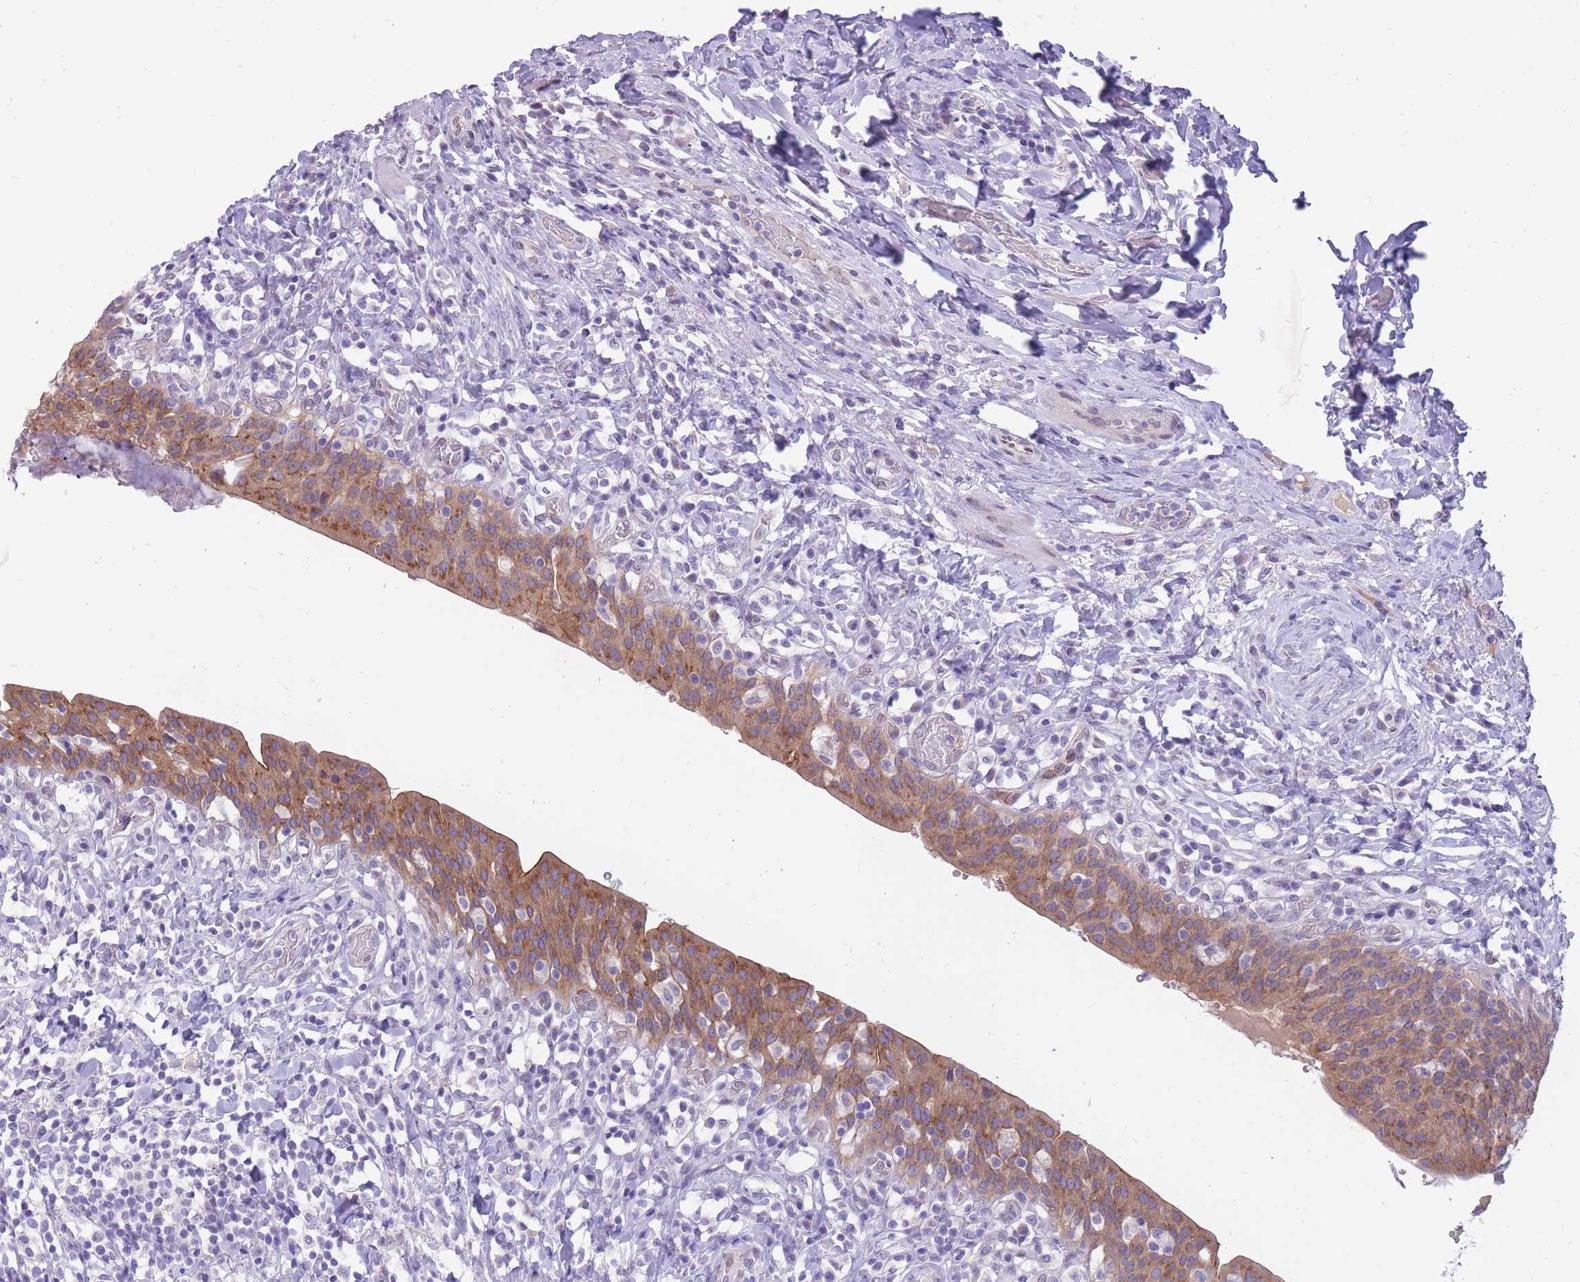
{"staining": {"intensity": "moderate", "quantity": ">75%", "location": "cytoplasmic/membranous"}, "tissue": "urinary bladder", "cell_type": "Urothelial cells", "image_type": "normal", "snomed": [{"axis": "morphology", "description": "Normal tissue, NOS"}, {"axis": "morphology", "description": "Inflammation, NOS"}, {"axis": "topography", "description": "Urinary bladder"}], "caption": "Immunohistochemistry staining of benign urinary bladder, which demonstrates medium levels of moderate cytoplasmic/membranous positivity in about >75% of urothelial cells indicating moderate cytoplasmic/membranous protein expression. The staining was performed using DAB (brown) for protein detection and nuclei were counterstained in hematoxylin (blue).", "gene": "HOOK2", "patient": {"sex": "male", "age": 64}}